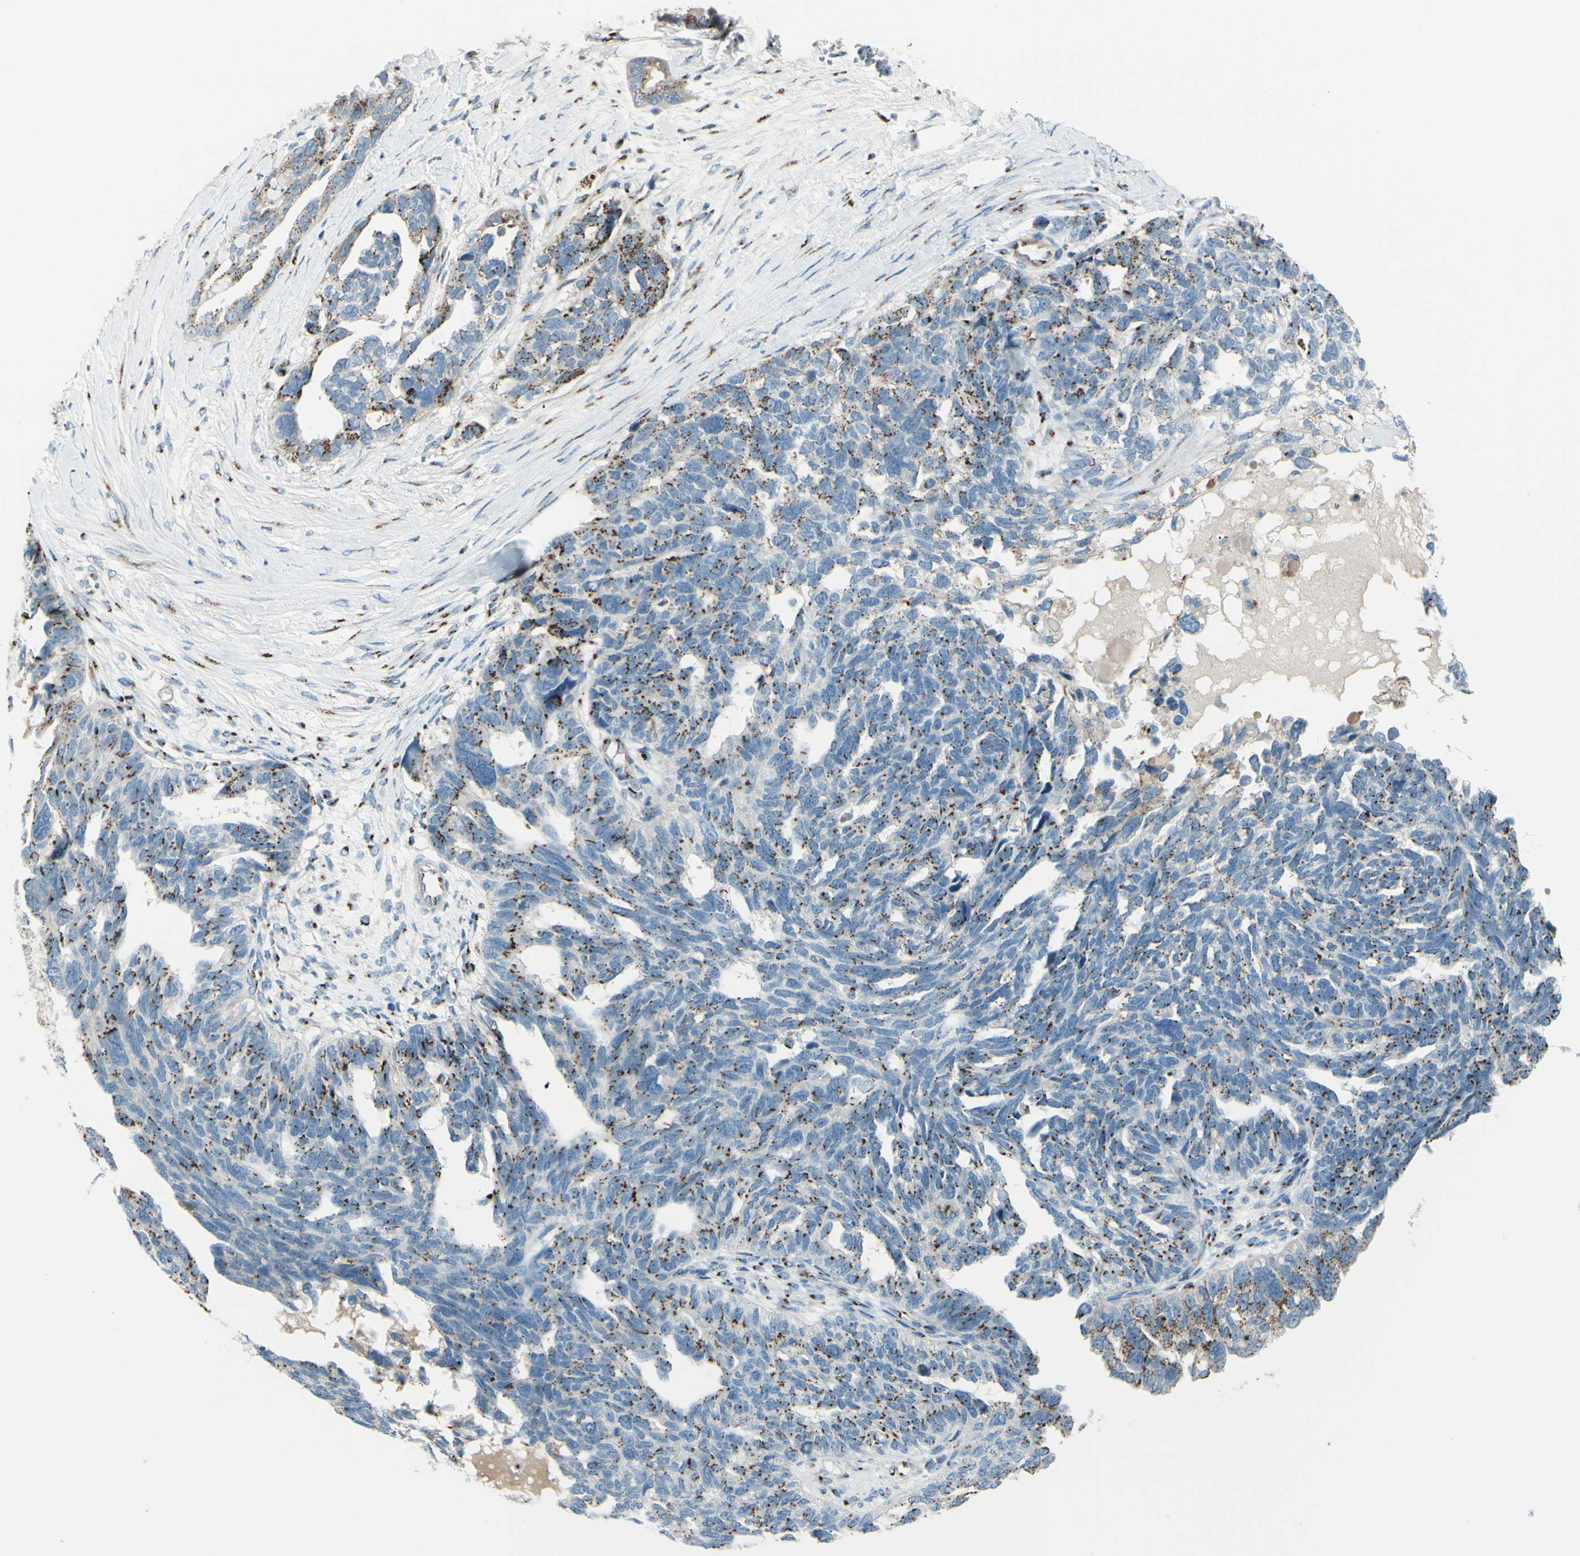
{"staining": {"intensity": "strong", "quantity": ">75%", "location": "cytoplasmic/membranous"}, "tissue": "ovarian cancer", "cell_type": "Tumor cells", "image_type": "cancer", "snomed": [{"axis": "morphology", "description": "Cystadenocarcinoma, serous, NOS"}, {"axis": "topography", "description": "Ovary"}], "caption": "IHC (DAB (3,3'-diaminobenzidine)) staining of human ovarian serous cystadenocarcinoma demonstrates strong cytoplasmic/membranous protein positivity in about >75% of tumor cells.", "gene": "B4GALT1", "patient": {"sex": "female", "age": 79}}